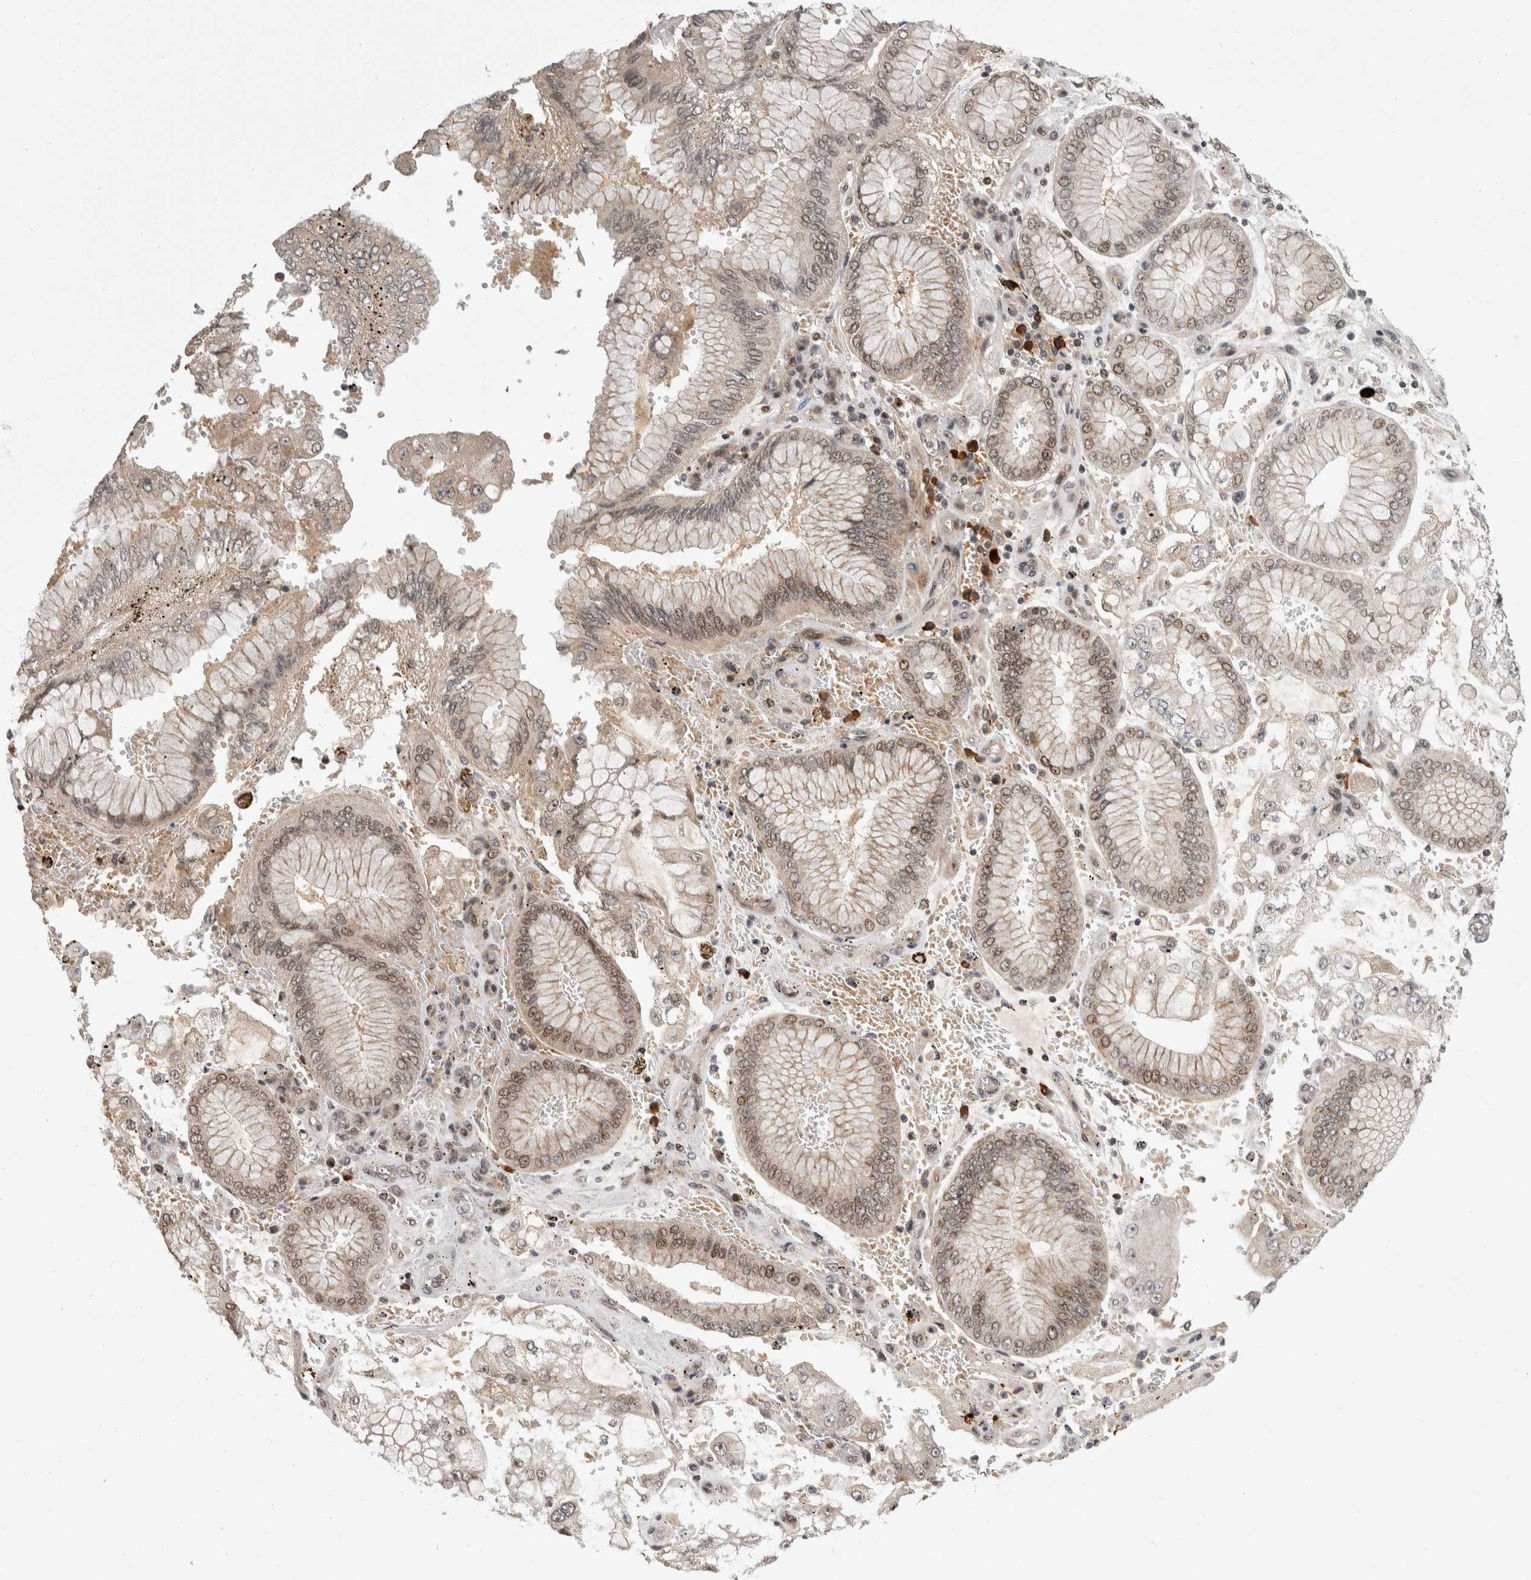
{"staining": {"intensity": "weak", "quantity": "25%-75%", "location": "nuclear"}, "tissue": "stomach cancer", "cell_type": "Tumor cells", "image_type": "cancer", "snomed": [{"axis": "morphology", "description": "Adenocarcinoma, NOS"}, {"axis": "topography", "description": "Stomach"}], "caption": "Human stomach cancer (adenocarcinoma) stained for a protein (brown) shows weak nuclear positive staining in about 25%-75% of tumor cells.", "gene": "ZNF592", "patient": {"sex": "male", "age": 76}}